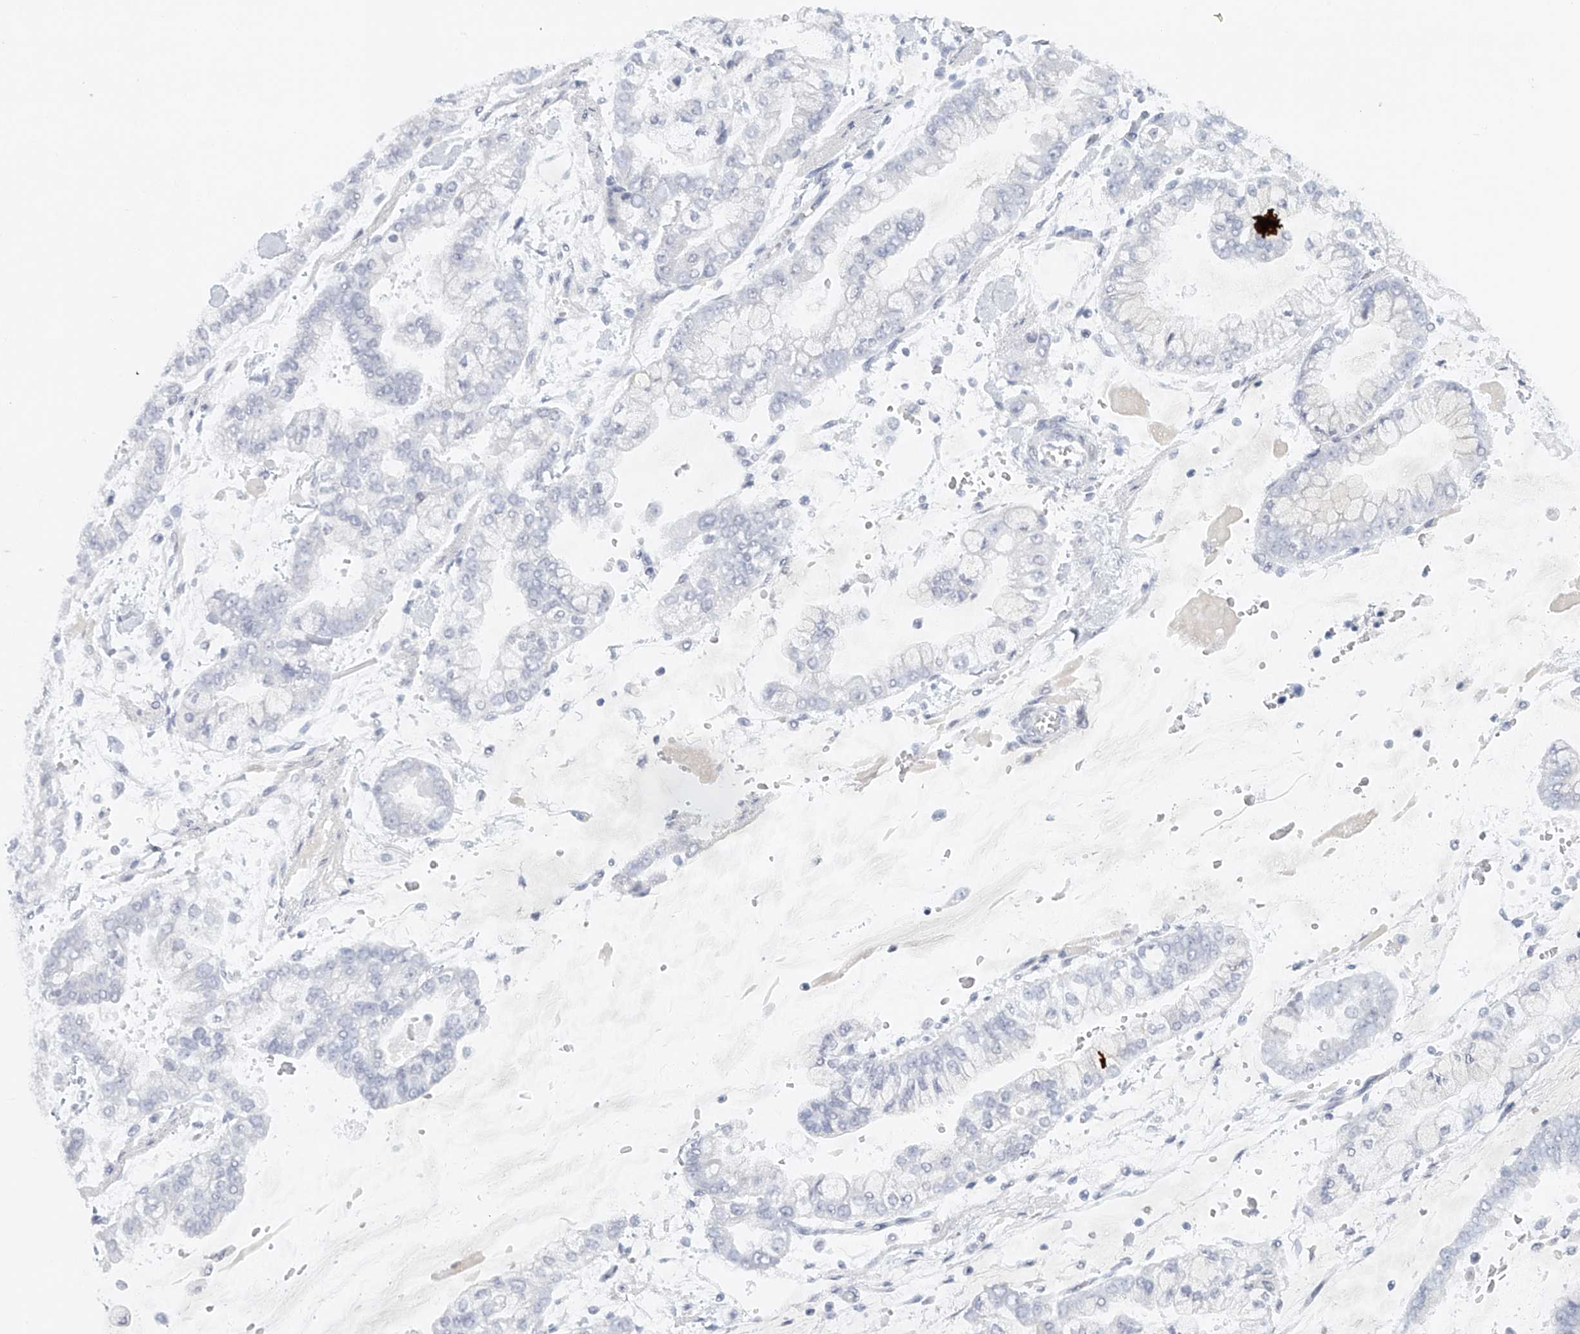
{"staining": {"intensity": "negative", "quantity": "none", "location": "none"}, "tissue": "stomach cancer", "cell_type": "Tumor cells", "image_type": "cancer", "snomed": [{"axis": "morphology", "description": "Normal tissue, NOS"}, {"axis": "morphology", "description": "Adenocarcinoma, NOS"}, {"axis": "topography", "description": "Stomach, upper"}, {"axis": "topography", "description": "Stomach"}], "caption": "Photomicrograph shows no significant protein positivity in tumor cells of stomach cancer.", "gene": "FAT2", "patient": {"sex": "male", "age": 76}}